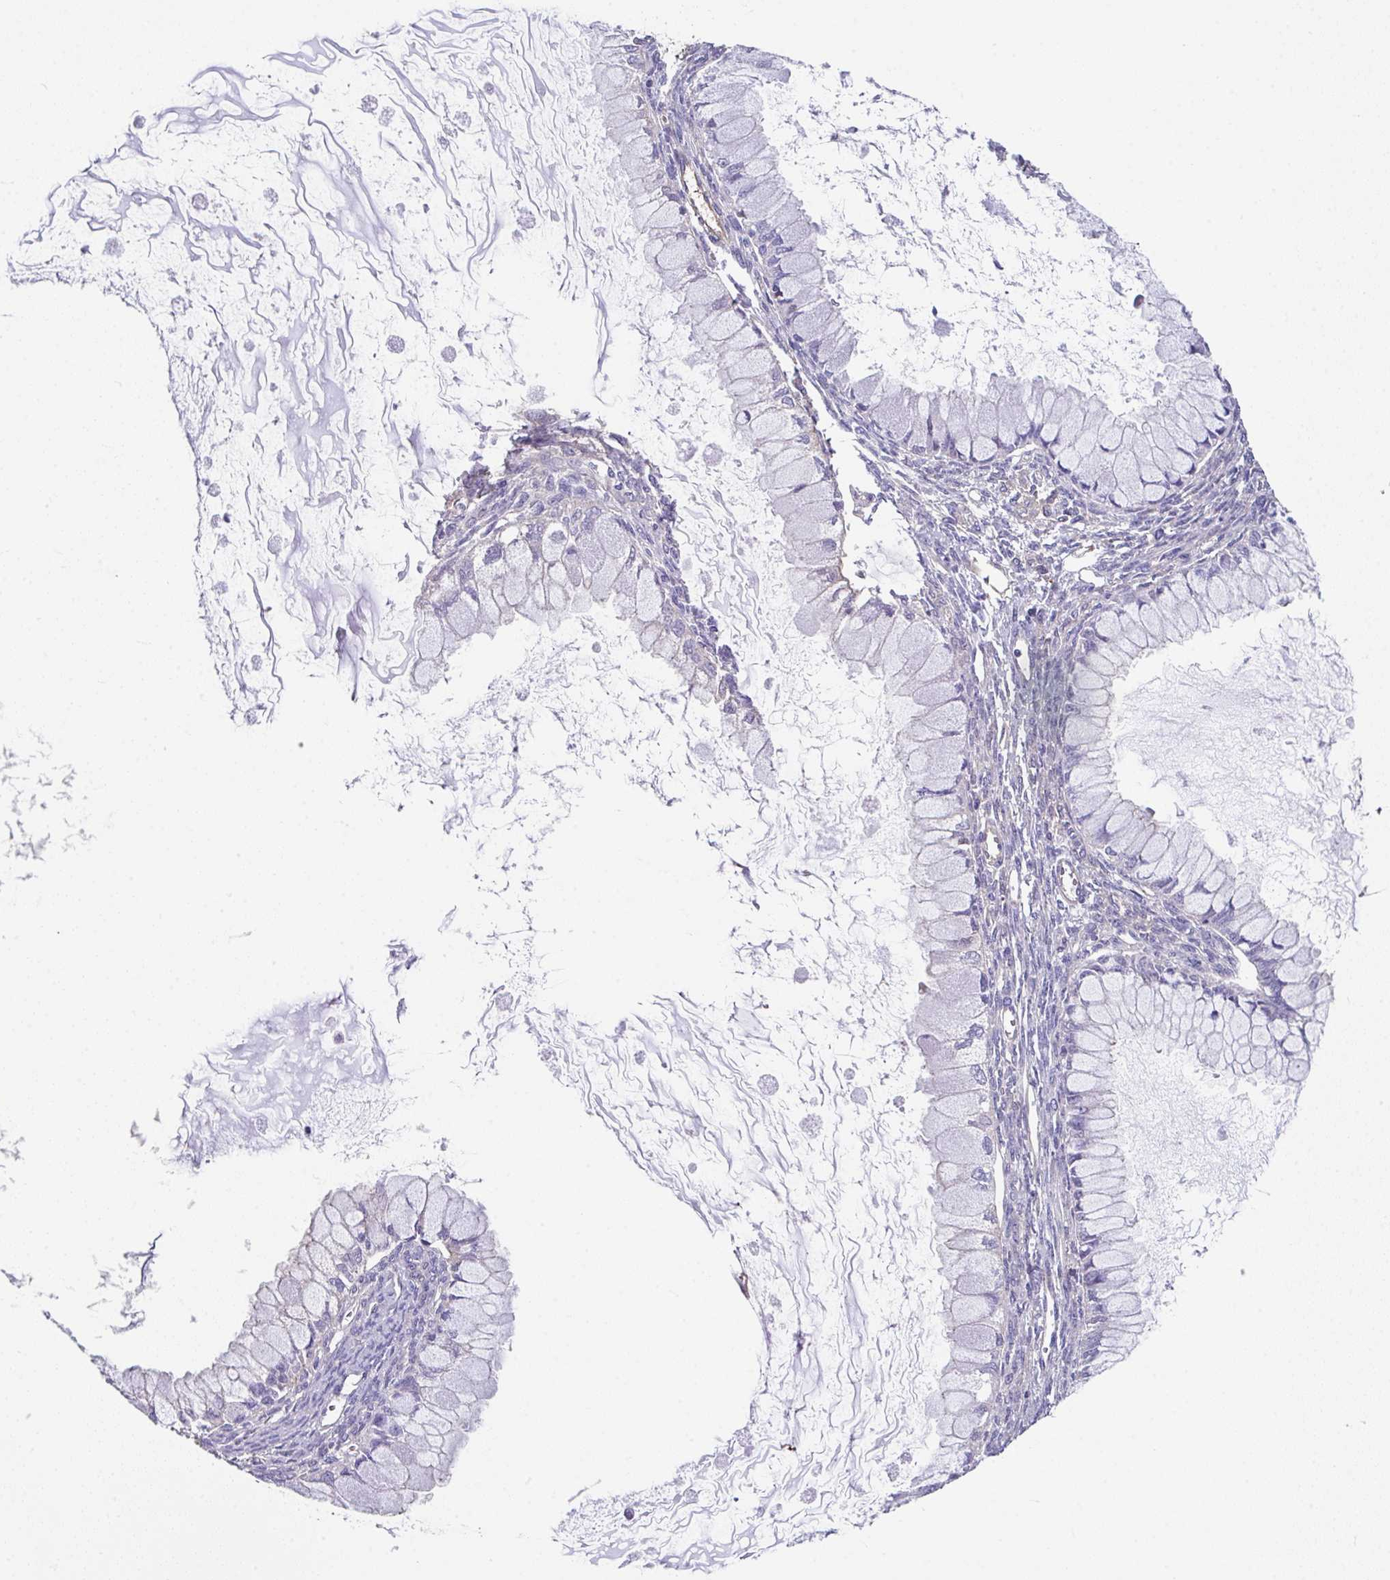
{"staining": {"intensity": "weak", "quantity": "<25%", "location": "cytoplasmic/membranous"}, "tissue": "ovarian cancer", "cell_type": "Tumor cells", "image_type": "cancer", "snomed": [{"axis": "morphology", "description": "Cystadenocarcinoma, mucinous, NOS"}, {"axis": "topography", "description": "Ovary"}], "caption": "IHC photomicrograph of ovarian cancer stained for a protein (brown), which exhibits no staining in tumor cells.", "gene": "ZNF813", "patient": {"sex": "female", "age": 34}}